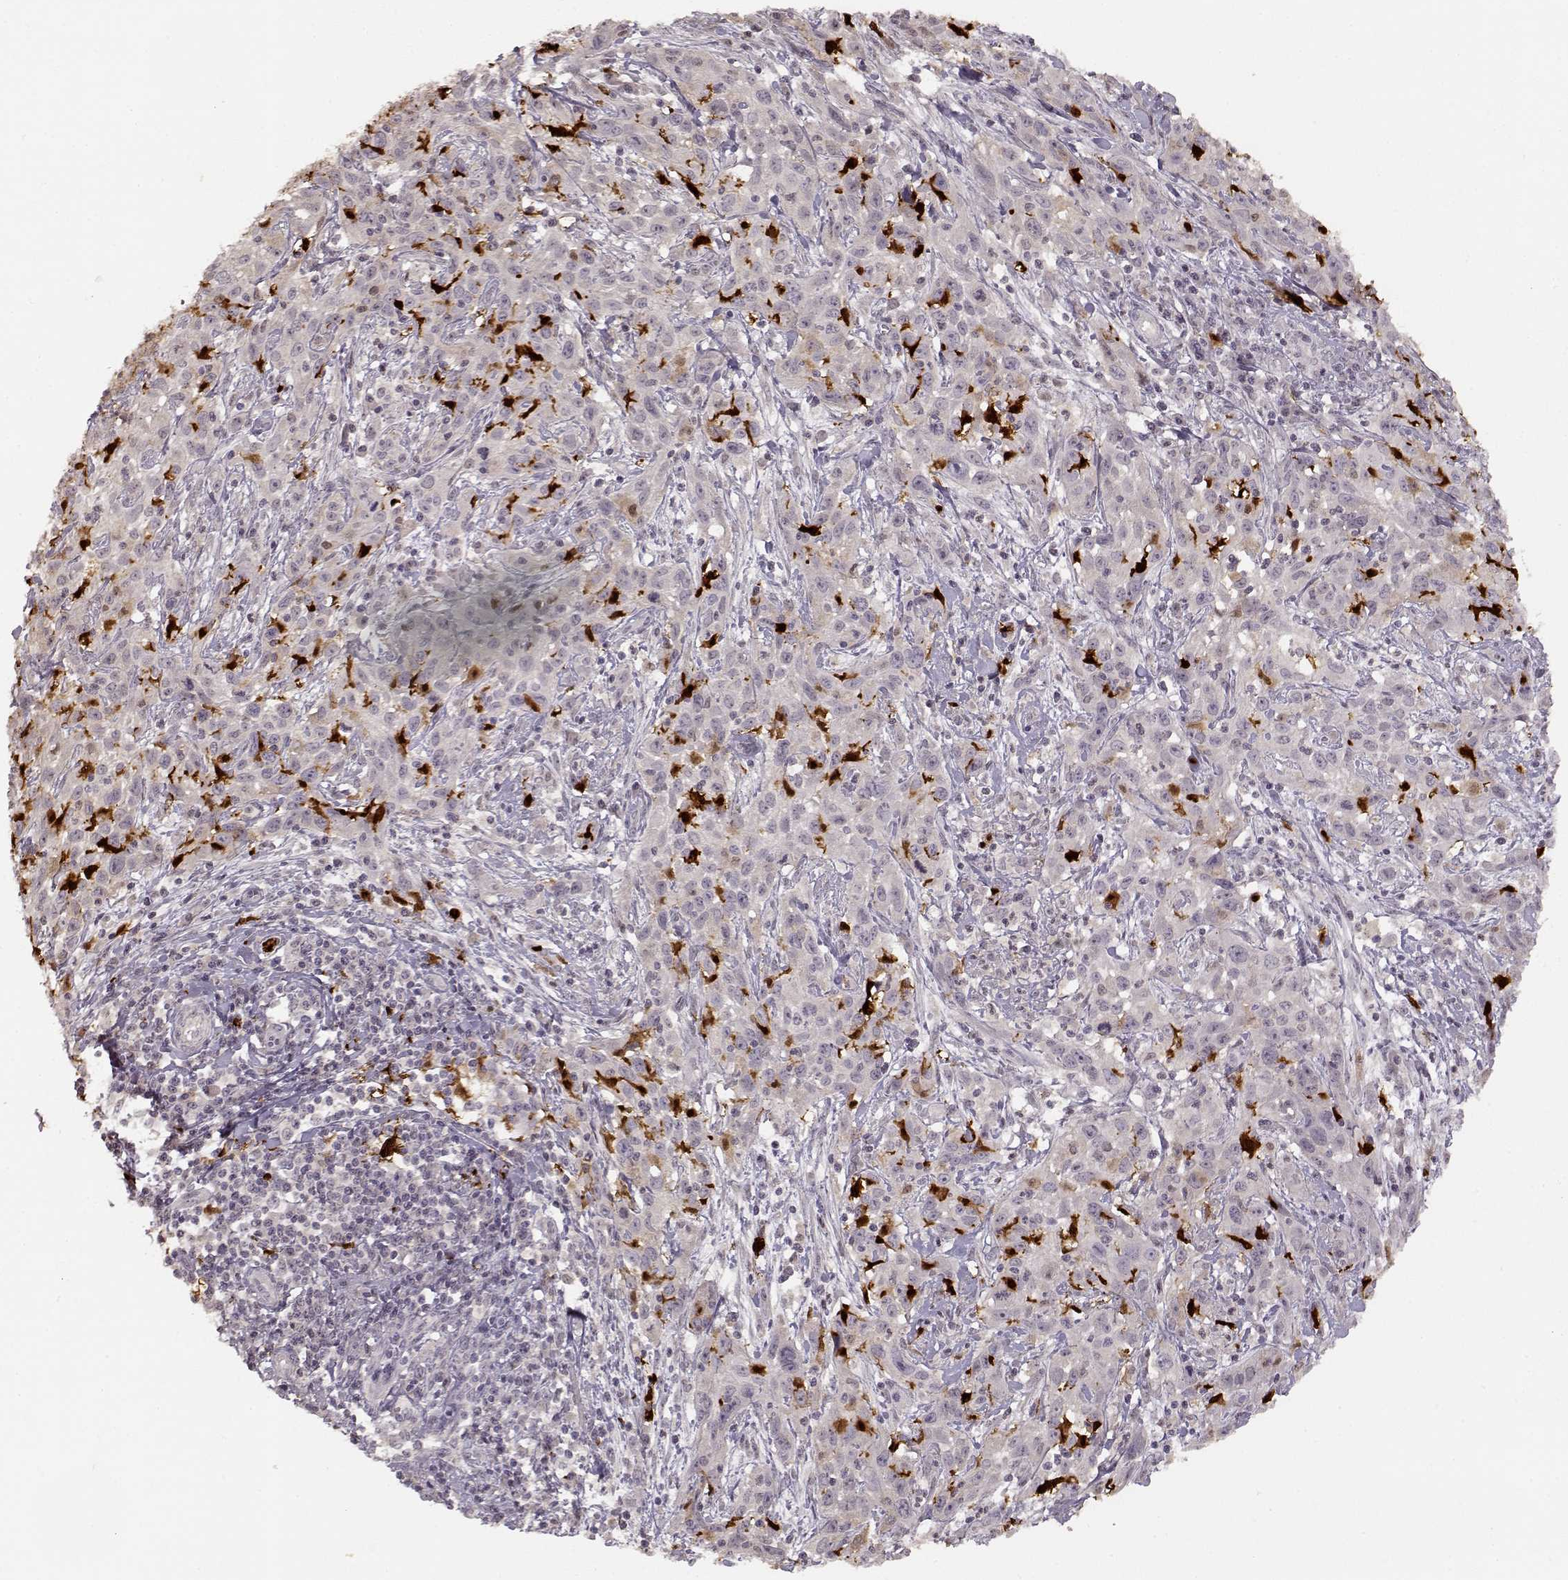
{"staining": {"intensity": "negative", "quantity": "none", "location": "none"}, "tissue": "cervical cancer", "cell_type": "Tumor cells", "image_type": "cancer", "snomed": [{"axis": "morphology", "description": "Squamous cell carcinoma, NOS"}, {"axis": "topography", "description": "Cervix"}], "caption": "This is an immunohistochemistry (IHC) image of human cervical squamous cell carcinoma. There is no staining in tumor cells.", "gene": "S100B", "patient": {"sex": "female", "age": 38}}